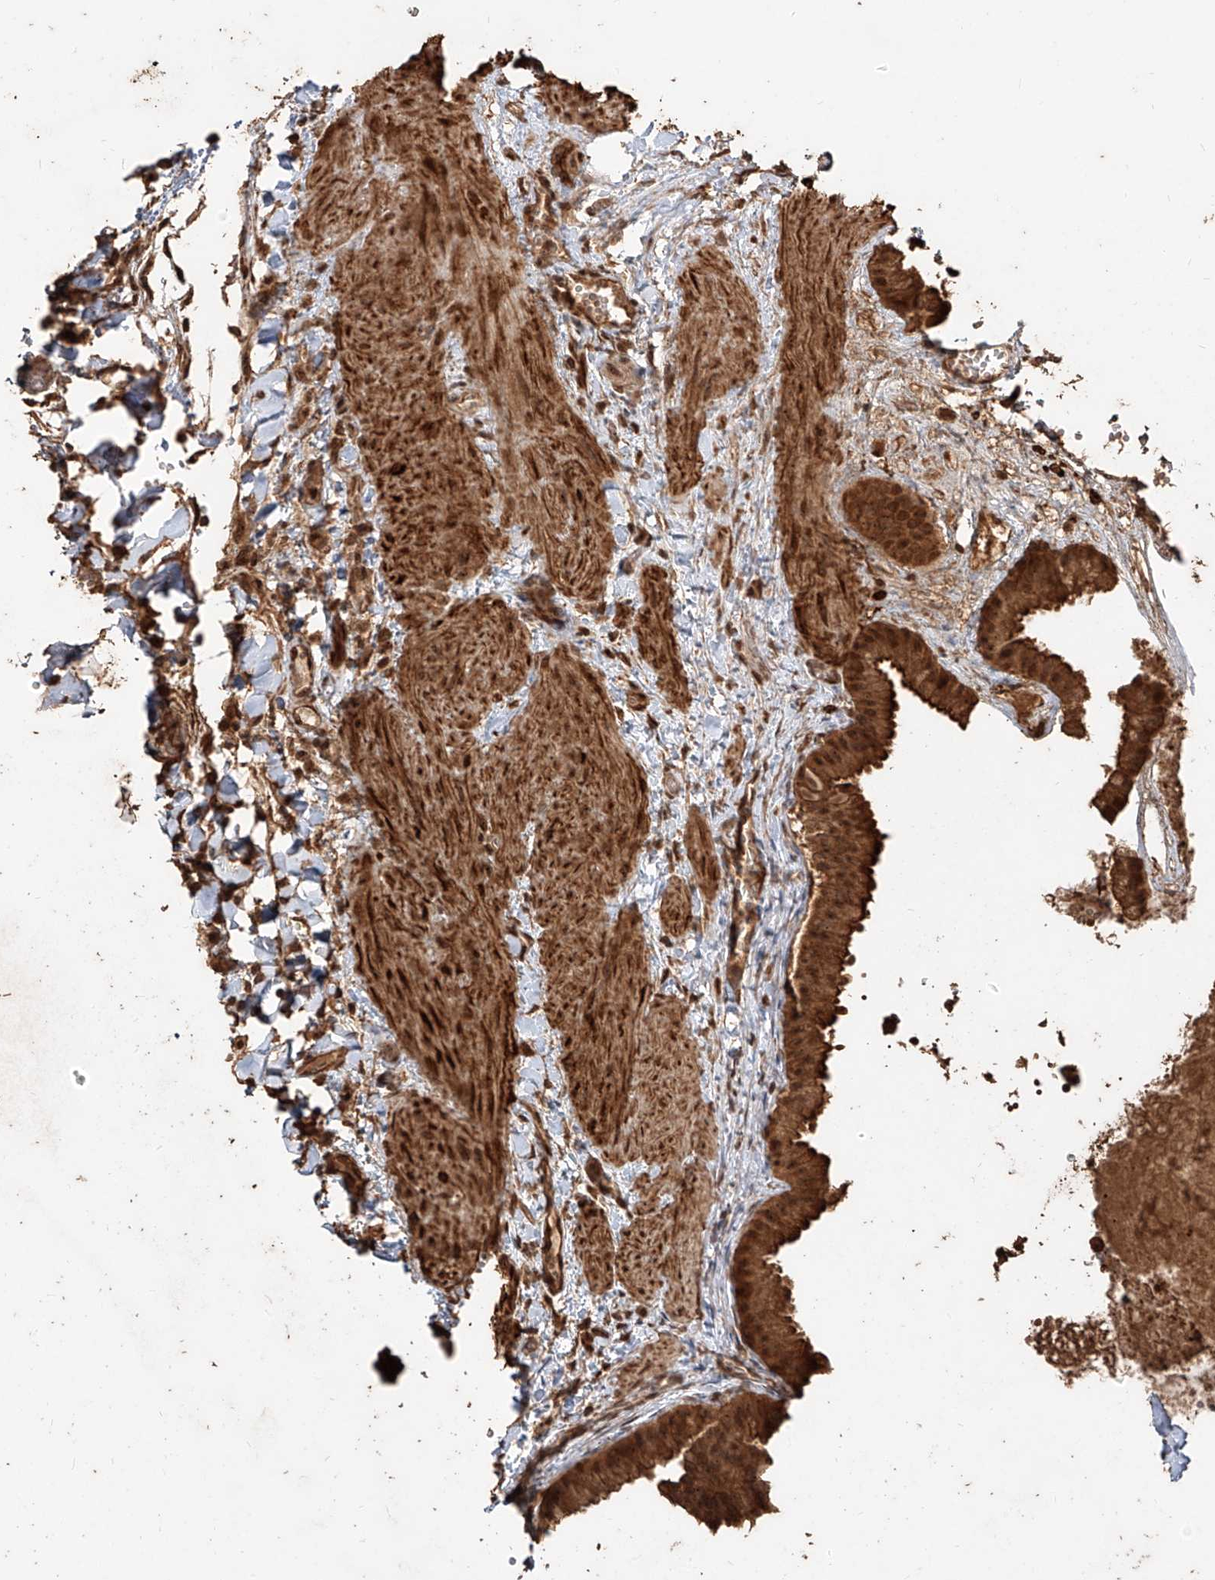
{"staining": {"intensity": "strong", "quantity": ">75%", "location": "cytoplasmic/membranous,nuclear"}, "tissue": "gallbladder", "cell_type": "Glandular cells", "image_type": "normal", "snomed": [{"axis": "morphology", "description": "Normal tissue, NOS"}, {"axis": "topography", "description": "Gallbladder"}], "caption": "A brown stain labels strong cytoplasmic/membranous,nuclear positivity of a protein in glandular cells of normal gallbladder. The protein is stained brown, and the nuclei are stained in blue (DAB (3,3'-diaminobenzidine) IHC with brightfield microscopy, high magnification).", "gene": "ZNF660", "patient": {"sex": "male", "age": 55}}